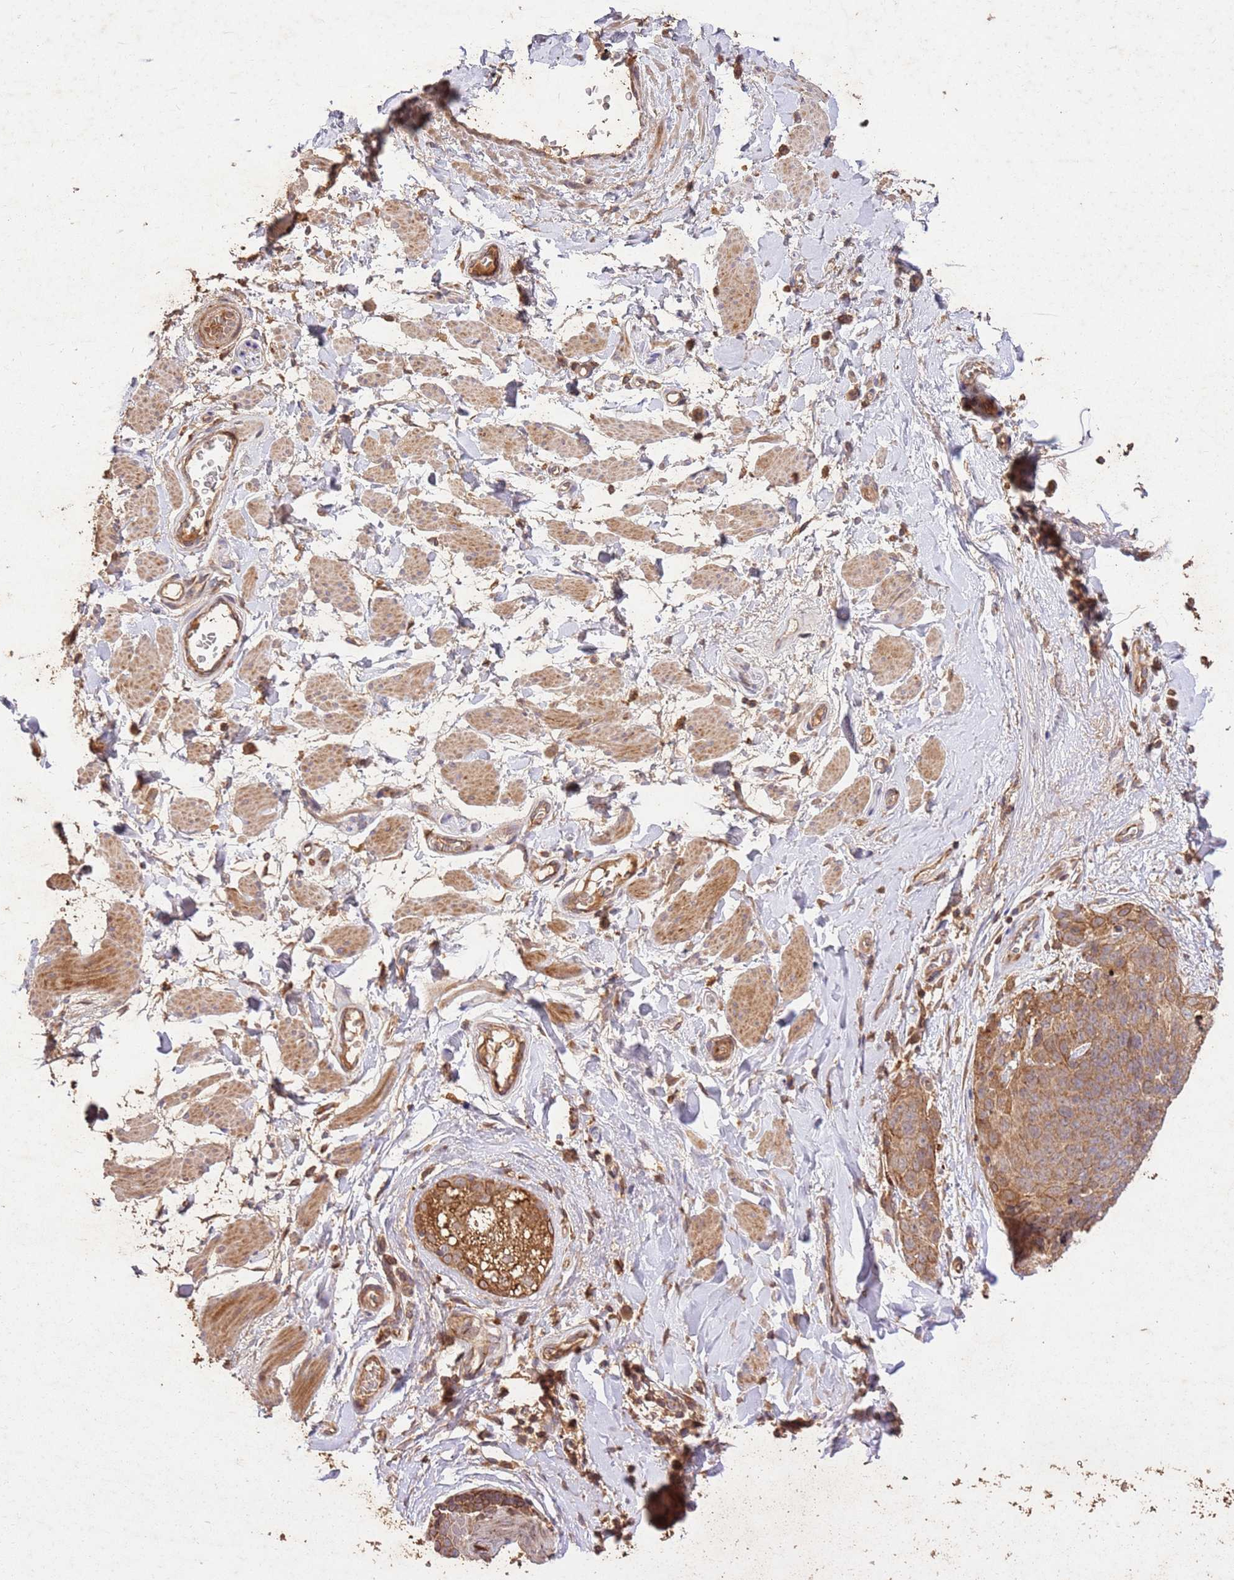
{"staining": {"intensity": "moderate", "quantity": ">75%", "location": "cytoplasmic/membranous"}, "tissue": "skin cancer", "cell_type": "Tumor cells", "image_type": "cancer", "snomed": [{"axis": "morphology", "description": "Squamous cell carcinoma, NOS"}, {"axis": "topography", "description": "Skin"}, {"axis": "topography", "description": "Vulva"}], "caption": "Skin cancer was stained to show a protein in brown. There is medium levels of moderate cytoplasmic/membranous positivity in about >75% of tumor cells.", "gene": "LRRC28", "patient": {"sex": "female", "age": 85}}